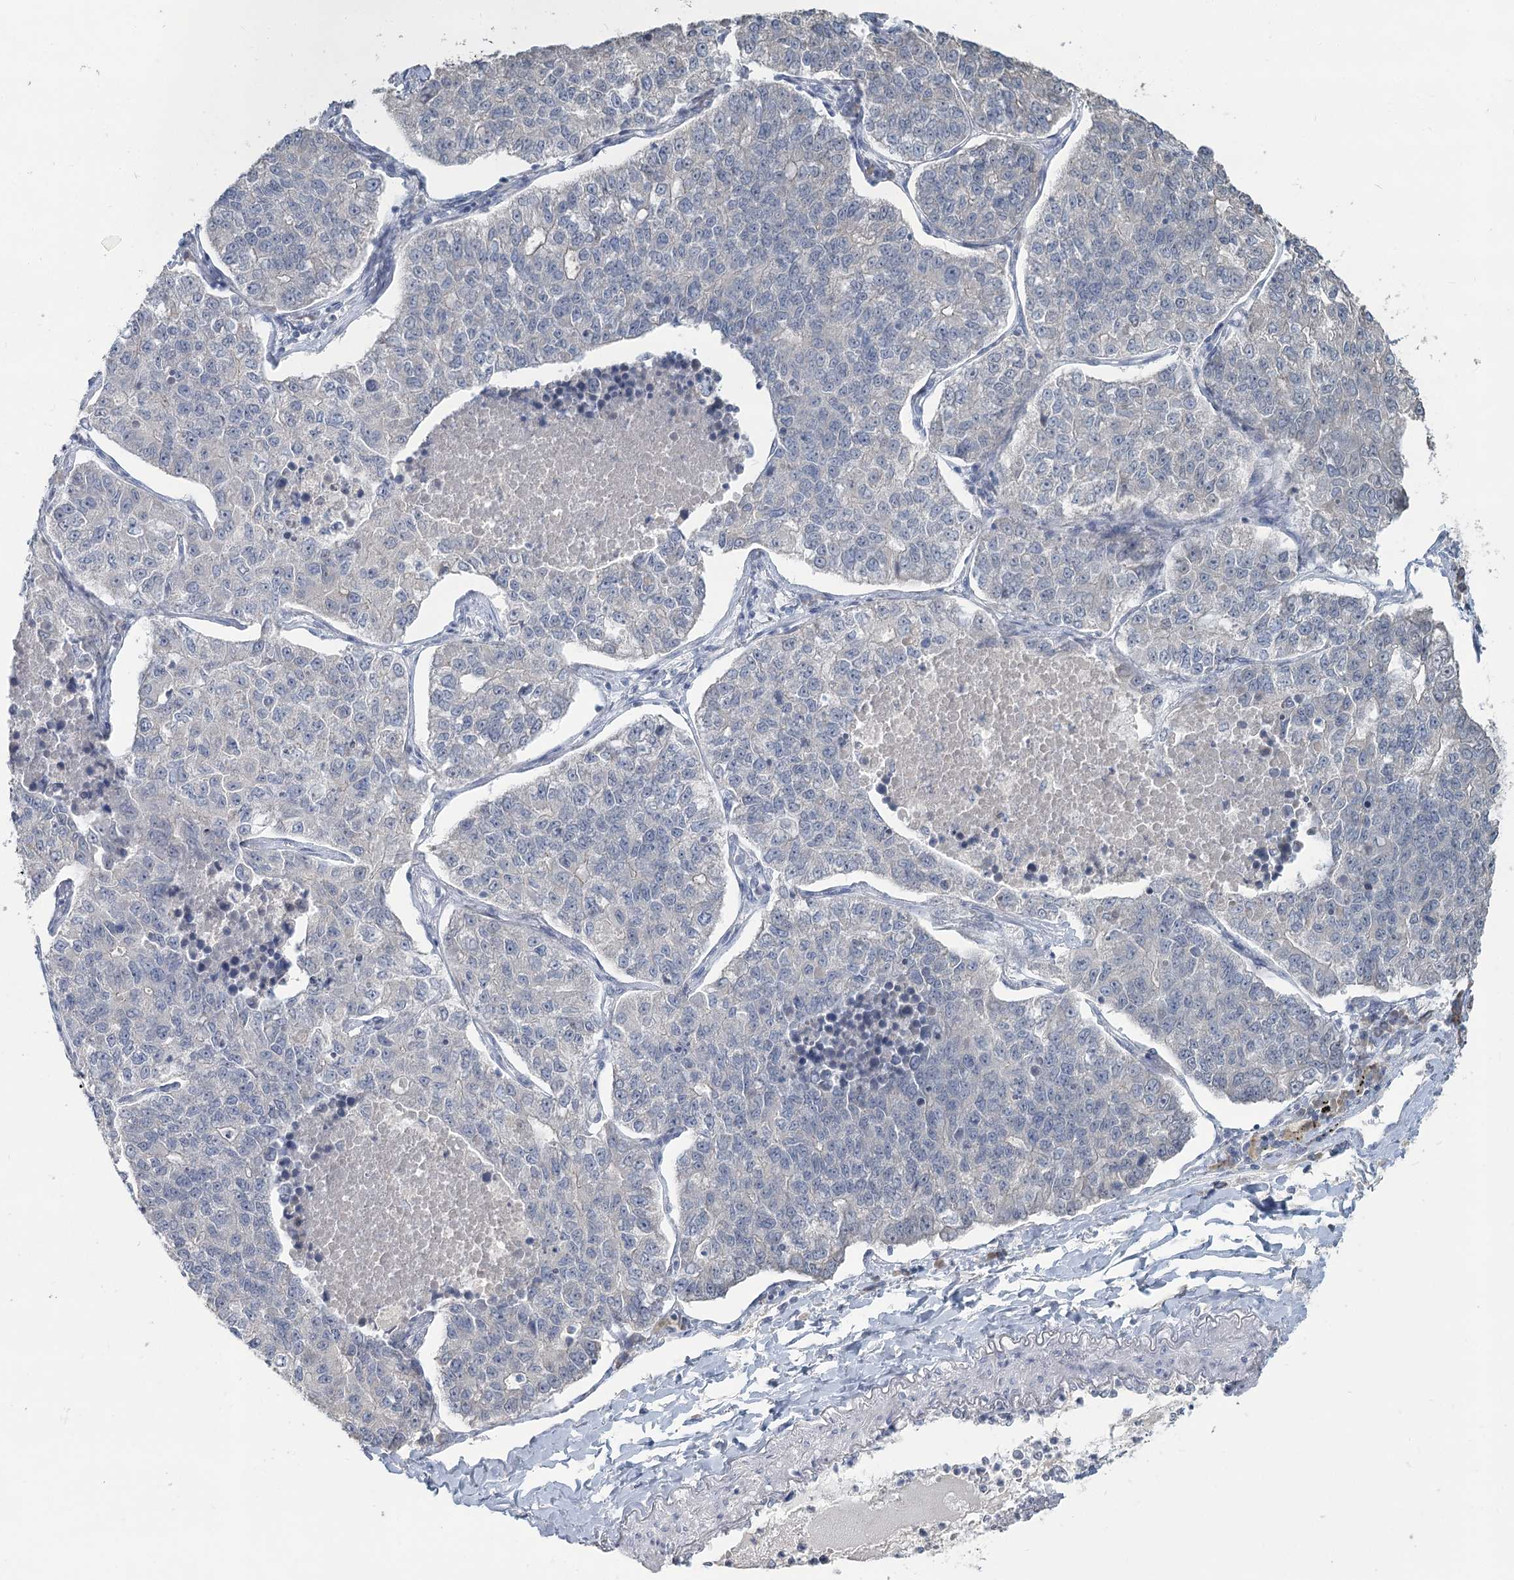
{"staining": {"intensity": "negative", "quantity": "none", "location": "none"}, "tissue": "lung cancer", "cell_type": "Tumor cells", "image_type": "cancer", "snomed": [{"axis": "morphology", "description": "Adenocarcinoma, NOS"}, {"axis": "topography", "description": "Lung"}], "caption": "Tumor cells show no significant protein staining in lung cancer (adenocarcinoma).", "gene": "SLC9A3", "patient": {"sex": "male", "age": 49}}